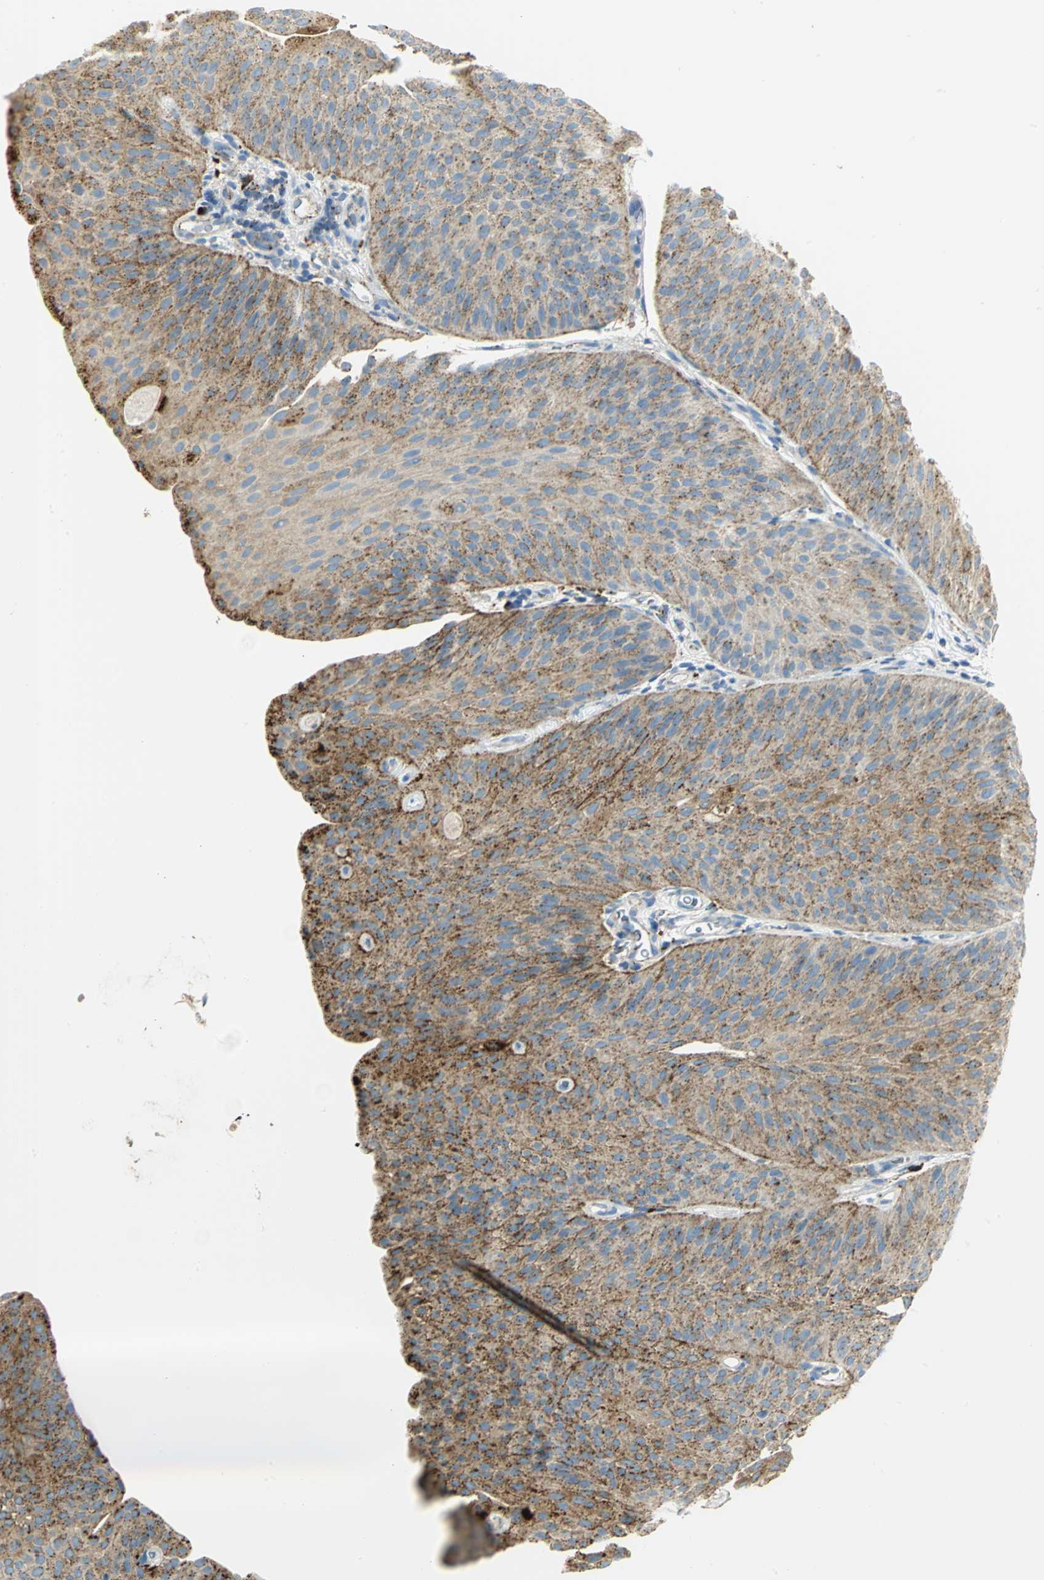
{"staining": {"intensity": "moderate", "quantity": ">75%", "location": "cytoplasmic/membranous"}, "tissue": "urothelial cancer", "cell_type": "Tumor cells", "image_type": "cancer", "snomed": [{"axis": "morphology", "description": "Urothelial carcinoma, Low grade"}, {"axis": "topography", "description": "Urinary bladder"}], "caption": "A high-resolution histopathology image shows immunohistochemistry staining of urothelial cancer, which exhibits moderate cytoplasmic/membranous staining in about >75% of tumor cells.", "gene": "ARSA", "patient": {"sex": "female", "age": 60}}